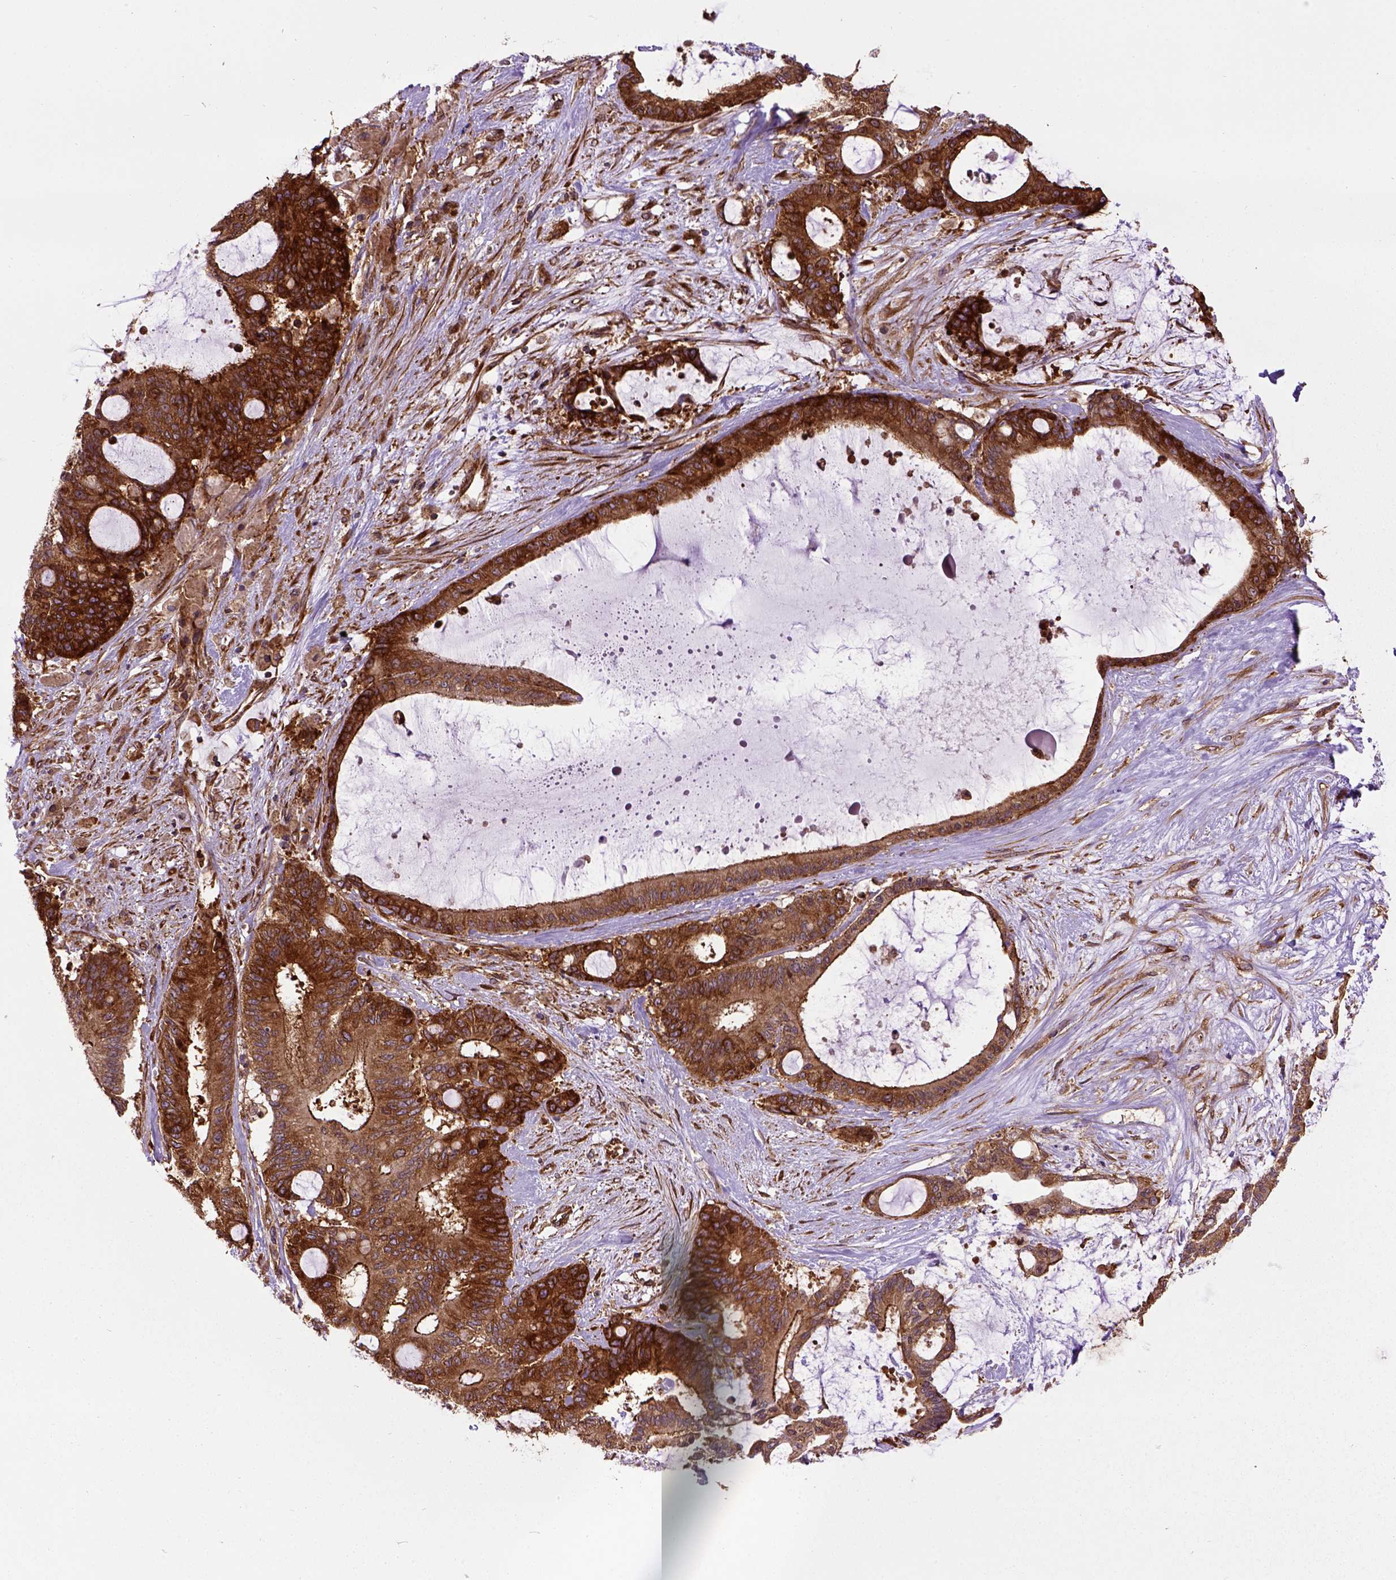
{"staining": {"intensity": "strong", "quantity": ">75%", "location": "cytoplasmic/membranous"}, "tissue": "liver cancer", "cell_type": "Tumor cells", "image_type": "cancer", "snomed": [{"axis": "morphology", "description": "Normal tissue, NOS"}, {"axis": "morphology", "description": "Cholangiocarcinoma"}, {"axis": "topography", "description": "Liver"}, {"axis": "topography", "description": "Peripheral nerve tissue"}], "caption": "Protein expression analysis of liver cholangiocarcinoma reveals strong cytoplasmic/membranous expression in about >75% of tumor cells.", "gene": "CAPRIN1", "patient": {"sex": "female", "age": 73}}